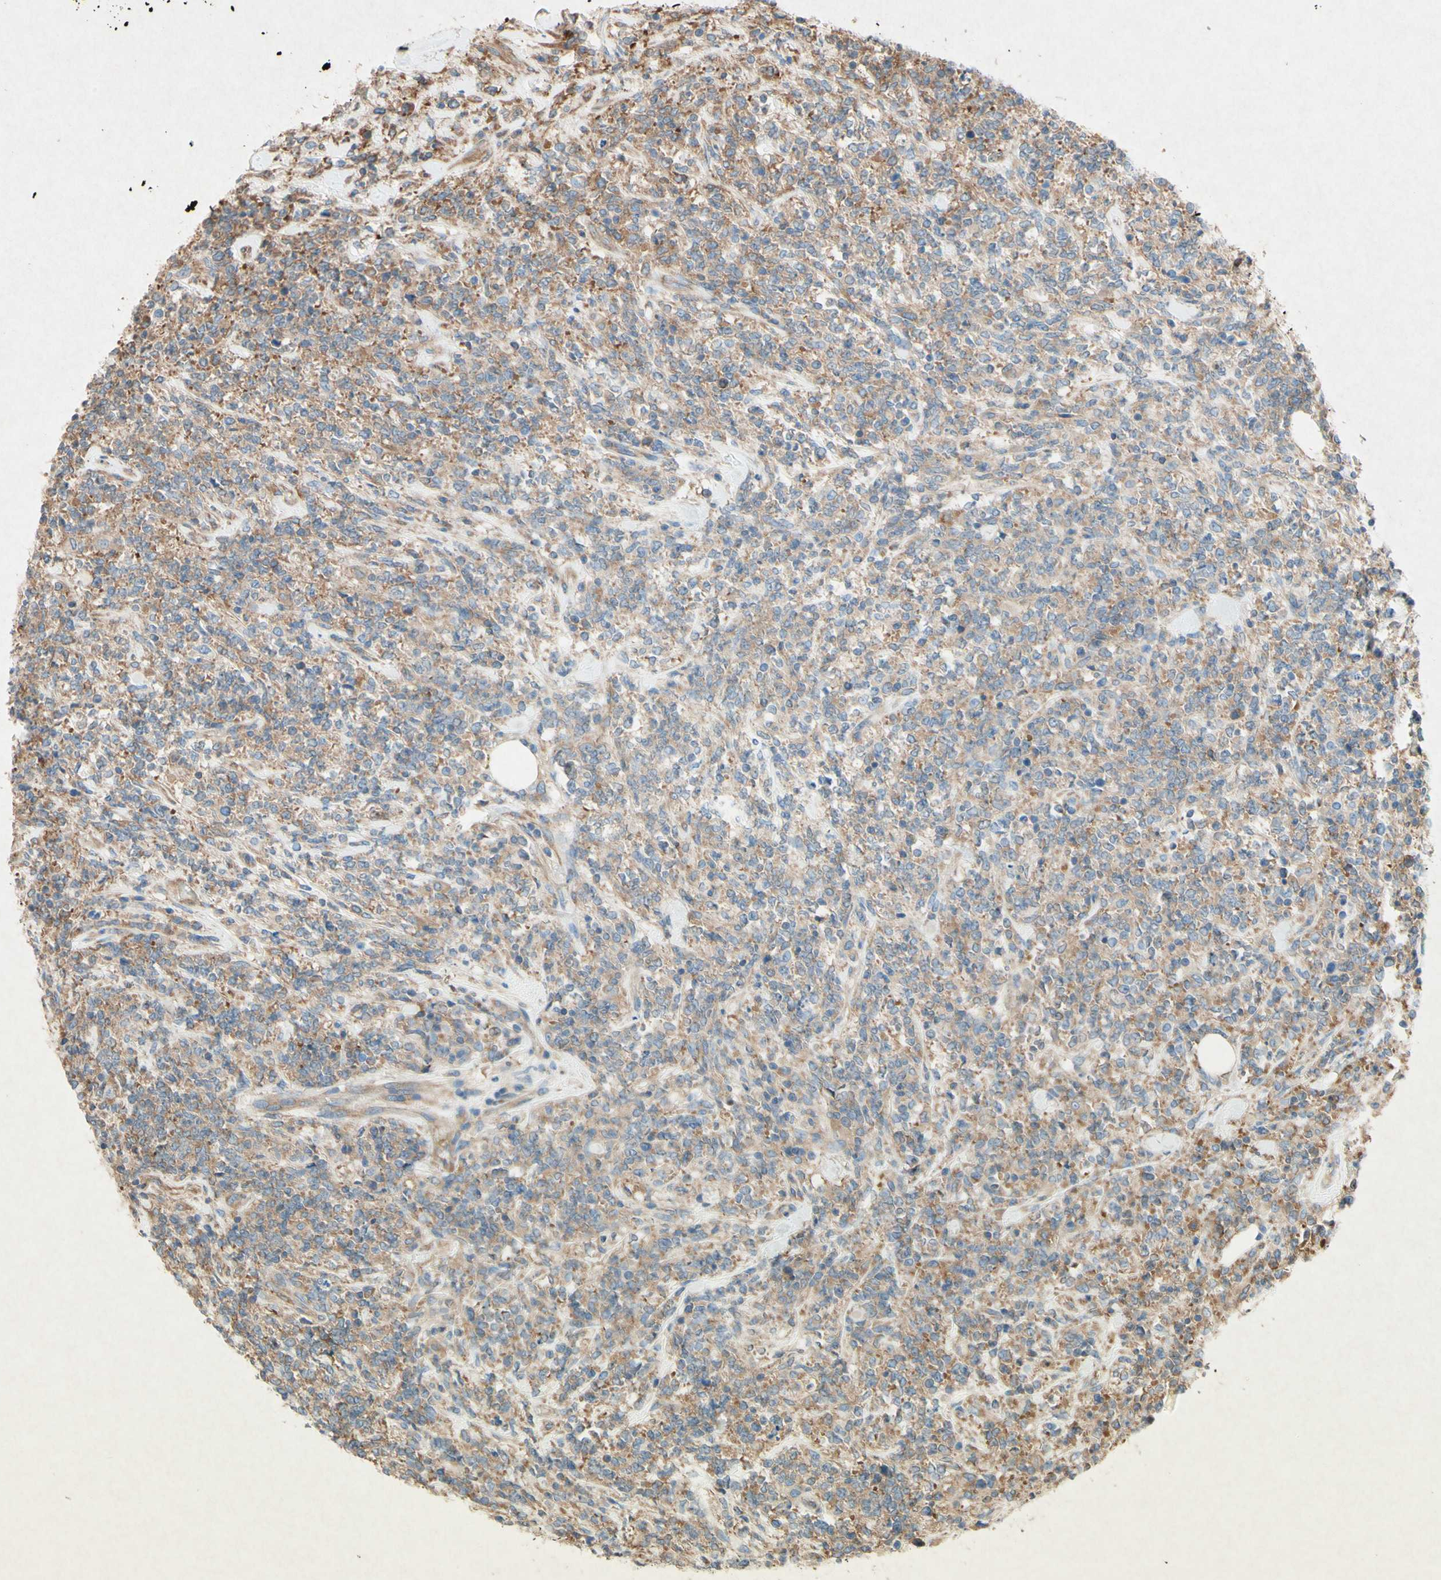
{"staining": {"intensity": "moderate", "quantity": ">75%", "location": "cytoplasmic/membranous"}, "tissue": "lymphoma", "cell_type": "Tumor cells", "image_type": "cancer", "snomed": [{"axis": "morphology", "description": "Malignant lymphoma, non-Hodgkin's type, High grade"}, {"axis": "topography", "description": "Soft tissue"}], "caption": "Protein staining displays moderate cytoplasmic/membranous expression in approximately >75% of tumor cells in high-grade malignant lymphoma, non-Hodgkin's type.", "gene": "PABPC1", "patient": {"sex": "male", "age": 18}}